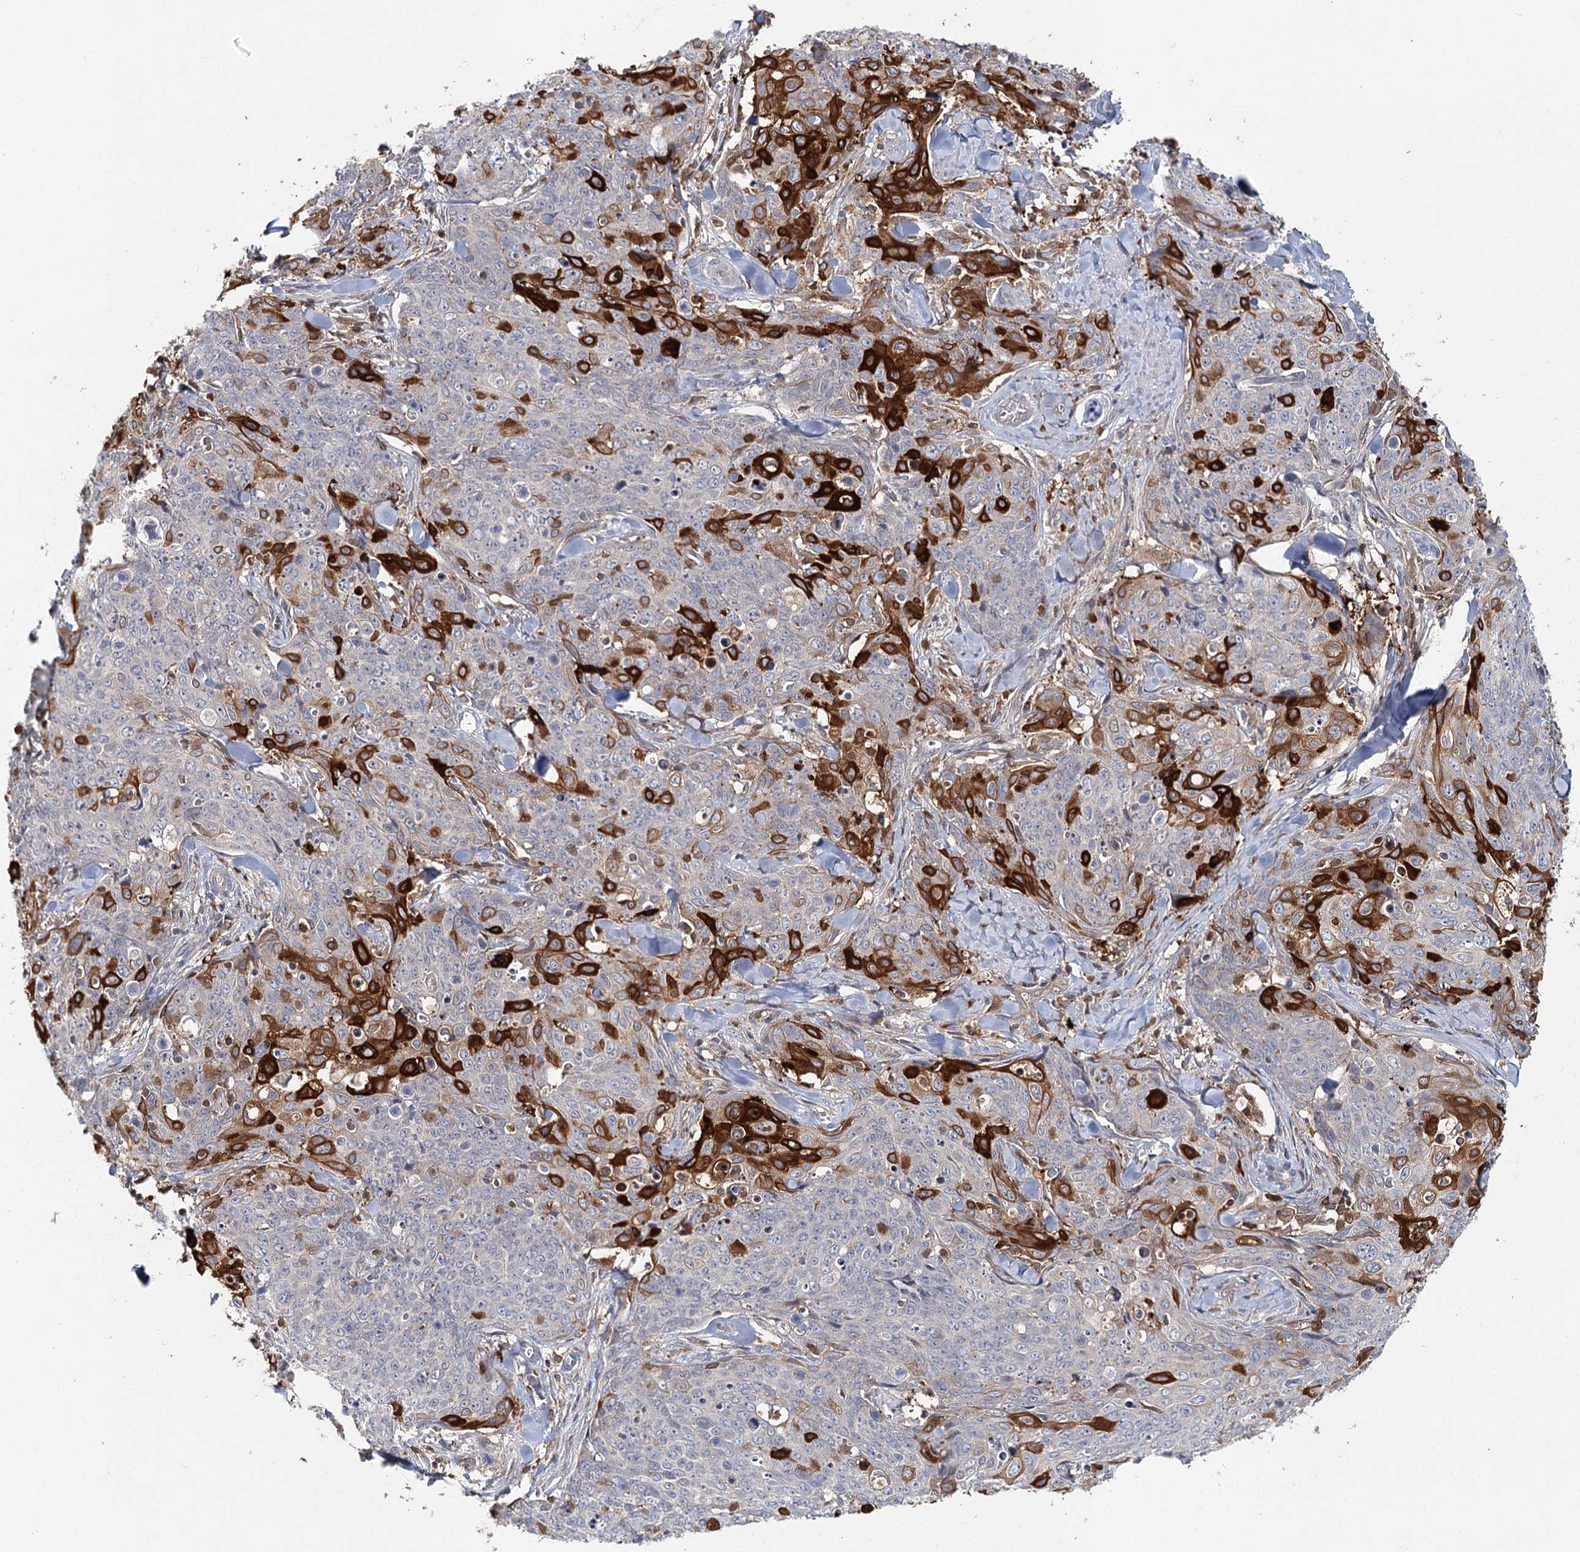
{"staining": {"intensity": "strong", "quantity": "25%-75%", "location": "cytoplasmic/membranous"}, "tissue": "skin cancer", "cell_type": "Tumor cells", "image_type": "cancer", "snomed": [{"axis": "morphology", "description": "Squamous cell carcinoma, NOS"}, {"axis": "topography", "description": "Skin"}, {"axis": "topography", "description": "Vulva"}], "caption": "The micrograph shows immunohistochemical staining of squamous cell carcinoma (skin). There is strong cytoplasmic/membranous expression is appreciated in approximately 25%-75% of tumor cells.", "gene": "SLC41A2", "patient": {"sex": "female", "age": 85}}